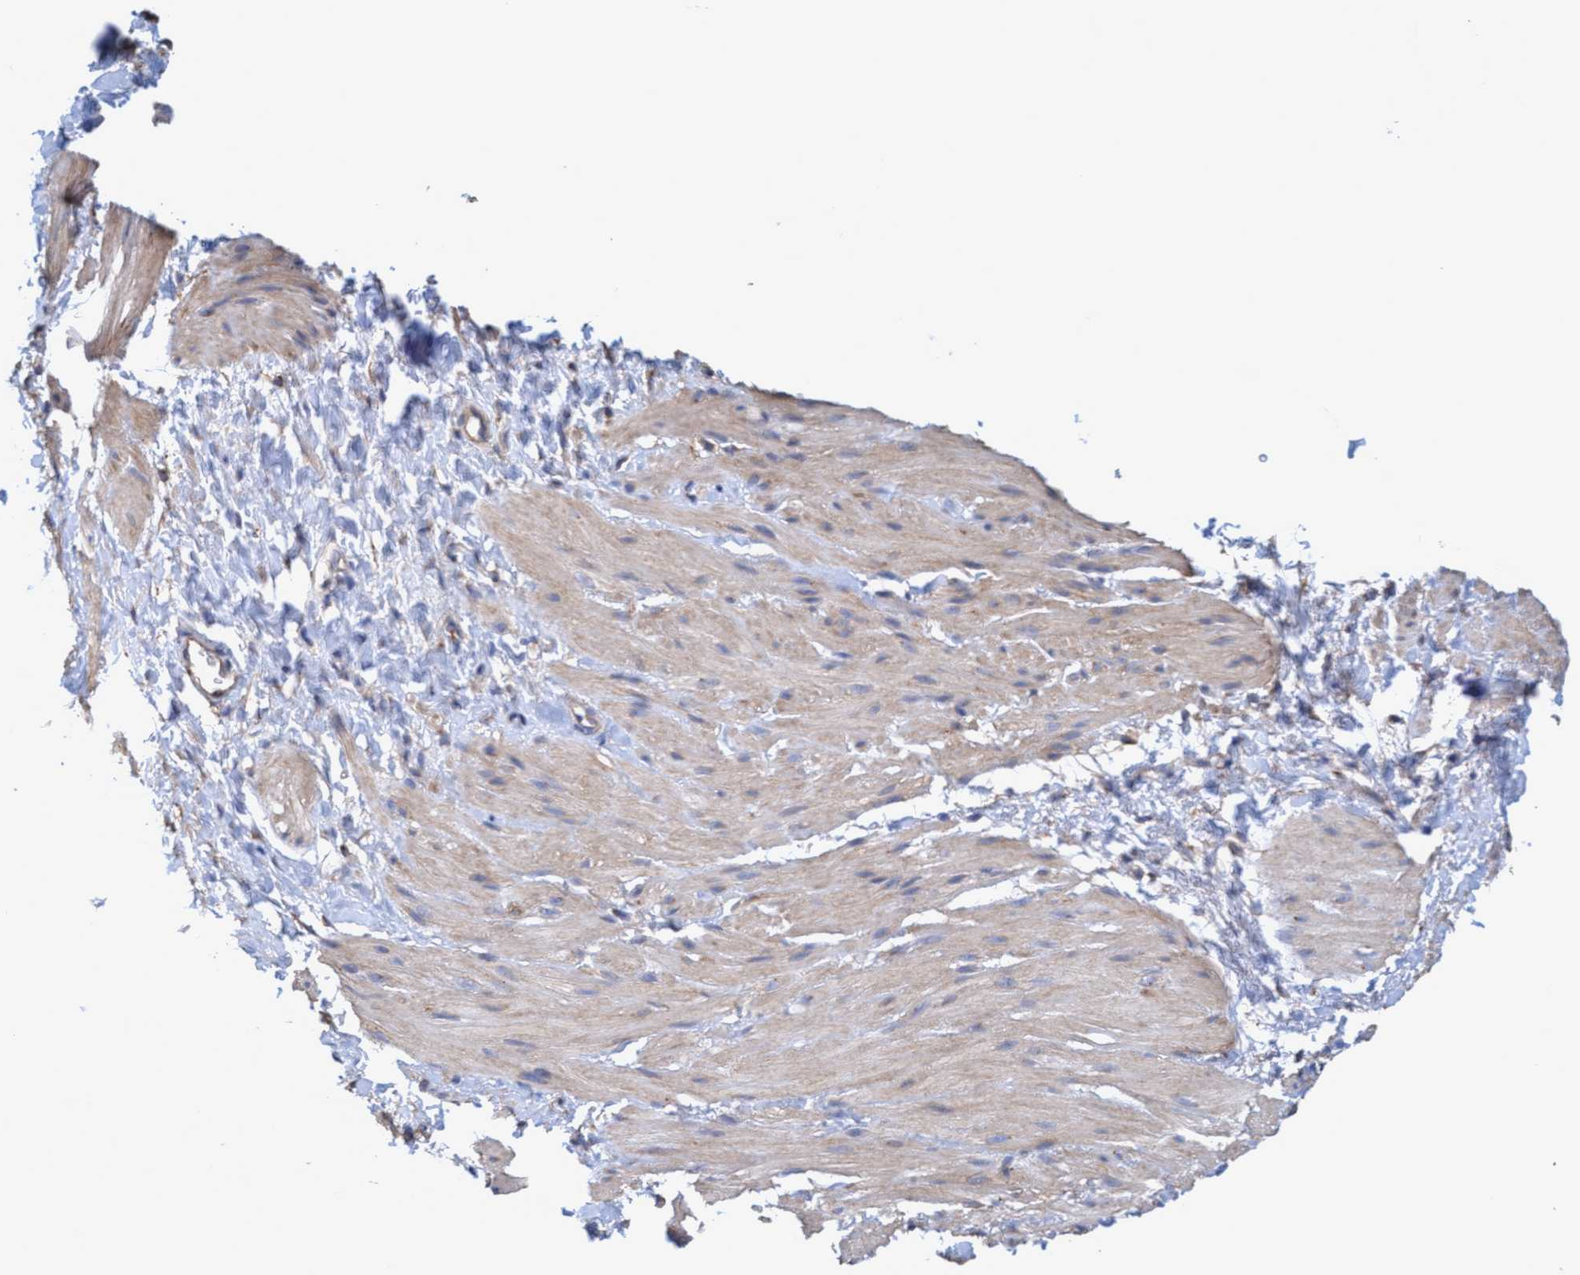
{"staining": {"intensity": "weak", "quantity": "25%-75%", "location": "cytoplasmic/membranous"}, "tissue": "smooth muscle", "cell_type": "Smooth muscle cells", "image_type": "normal", "snomed": [{"axis": "morphology", "description": "Normal tissue, NOS"}, {"axis": "topography", "description": "Smooth muscle"}], "caption": "A micrograph of human smooth muscle stained for a protein reveals weak cytoplasmic/membranous brown staining in smooth muscle cells. The staining was performed using DAB (3,3'-diaminobenzidine), with brown indicating positive protein expression. Nuclei are stained blue with hematoxylin.", "gene": "BICD2", "patient": {"sex": "male", "age": 16}}